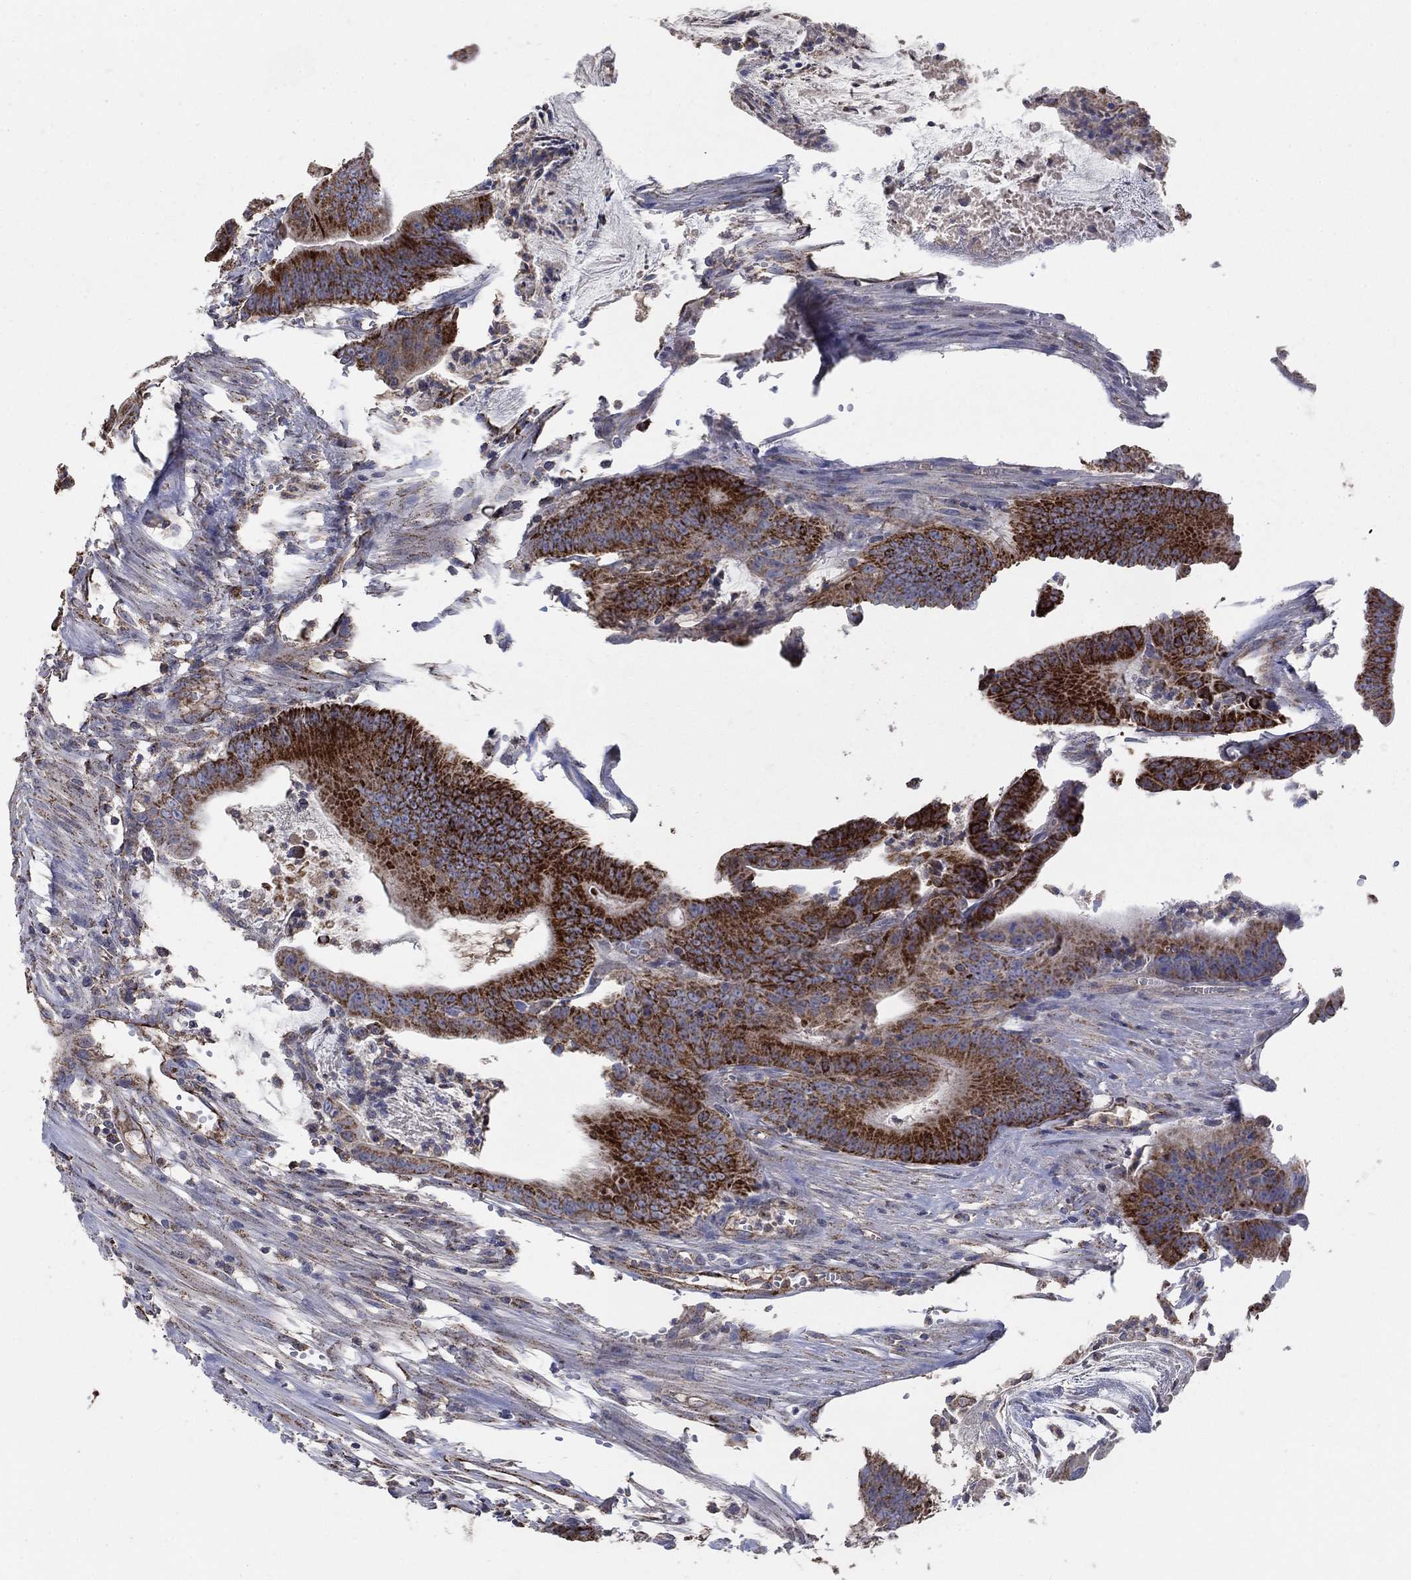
{"staining": {"intensity": "strong", "quantity": "25%-75%", "location": "cytoplasmic/membranous"}, "tissue": "colorectal cancer", "cell_type": "Tumor cells", "image_type": "cancer", "snomed": [{"axis": "morphology", "description": "Adenocarcinoma, NOS"}, {"axis": "topography", "description": "Colon"}], "caption": "Human colorectal cancer stained with a brown dye shows strong cytoplasmic/membranous positive positivity in about 25%-75% of tumor cells.", "gene": "PNPLA2", "patient": {"sex": "female", "age": 69}}